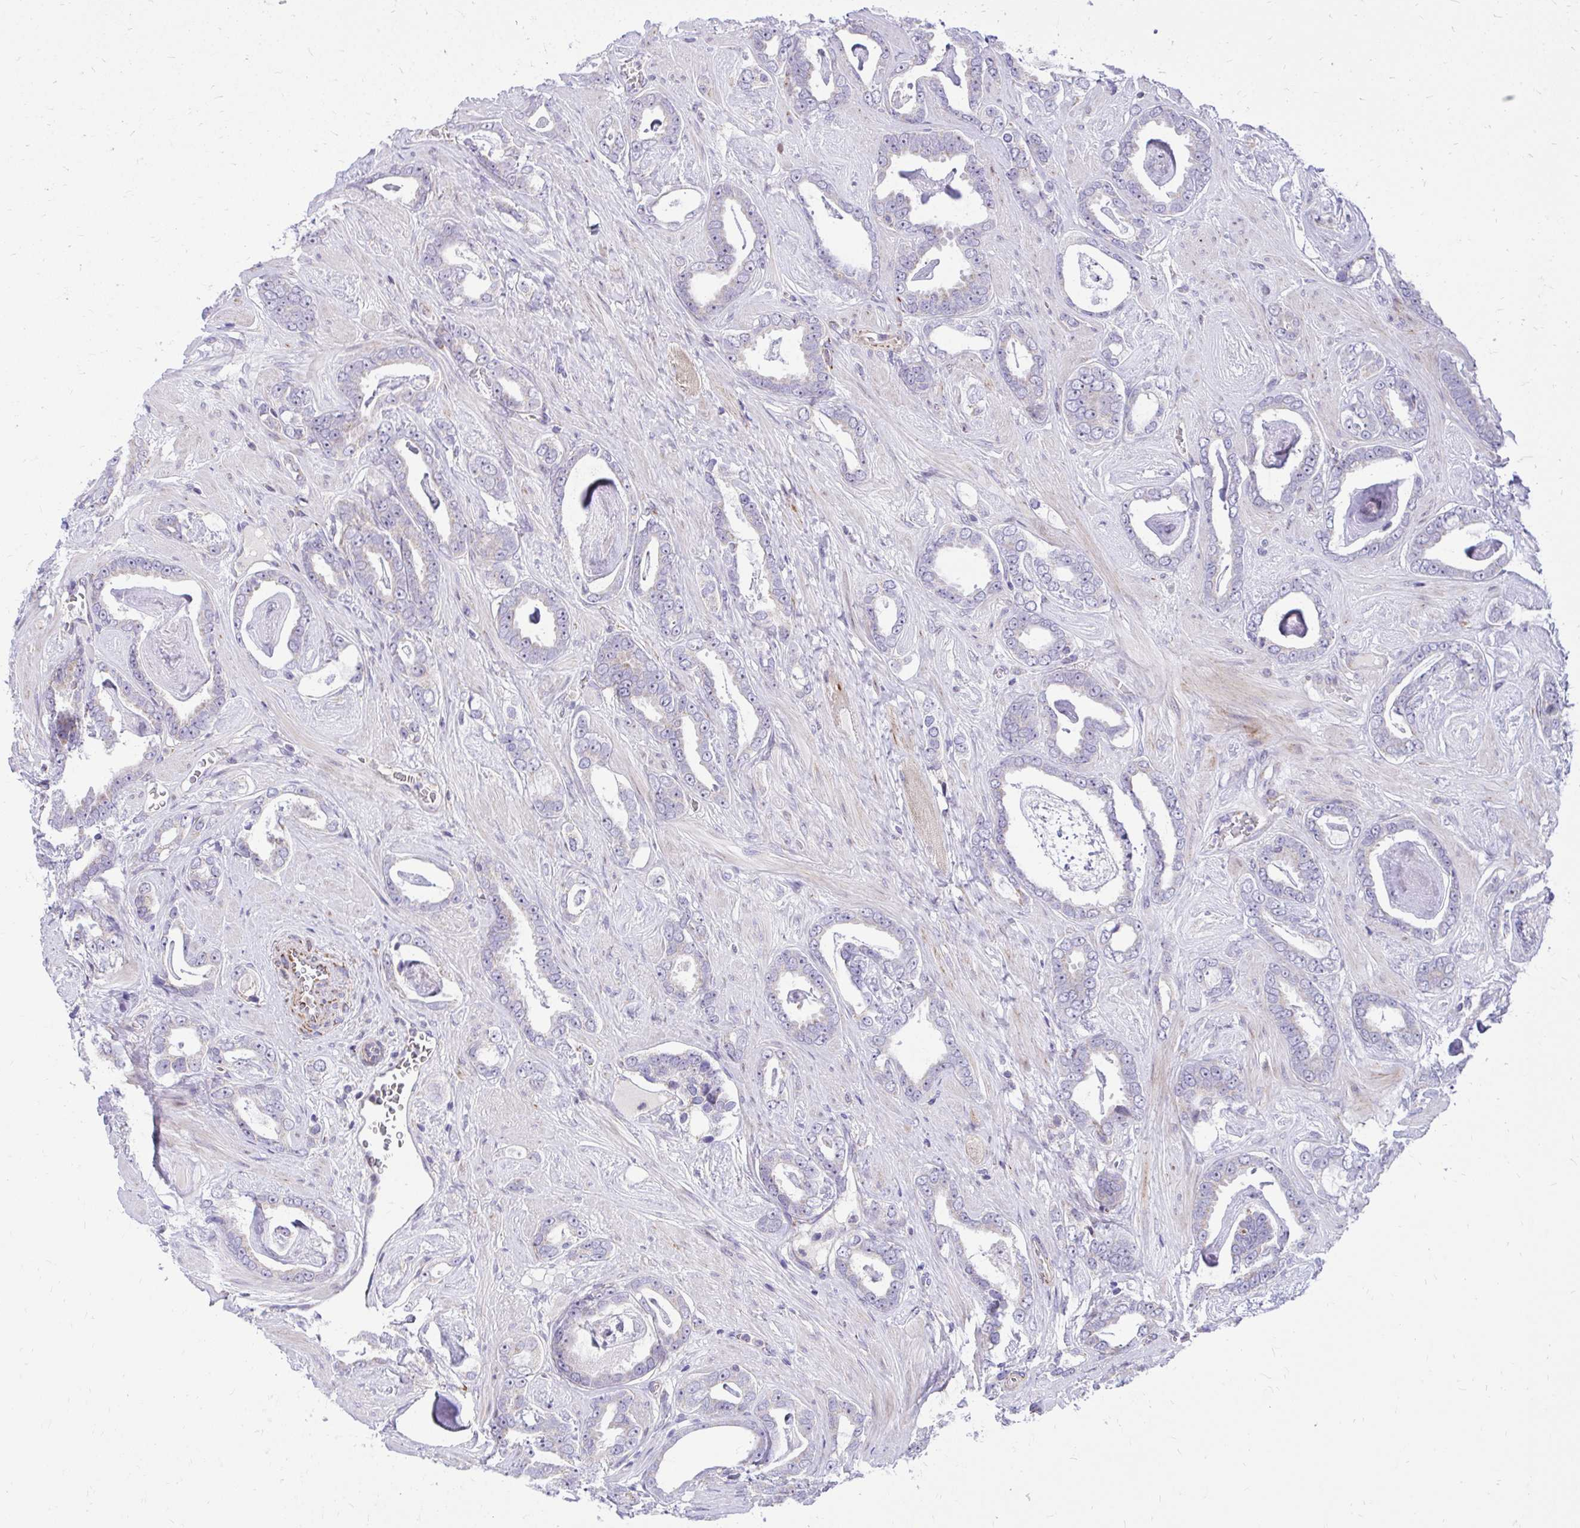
{"staining": {"intensity": "negative", "quantity": "none", "location": "none"}, "tissue": "prostate cancer", "cell_type": "Tumor cells", "image_type": "cancer", "snomed": [{"axis": "morphology", "description": "Adenocarcinoma, High grade"}, {"axis": "topography", "description": "Prostate"}], "caption": "Immunohistochemical staining of human prostate high-grade adenocarcinoma exhibits no significant expression in tumor cells.", "gene": "GPRIN3", "patient": {"sex": "male", "age": 63}}